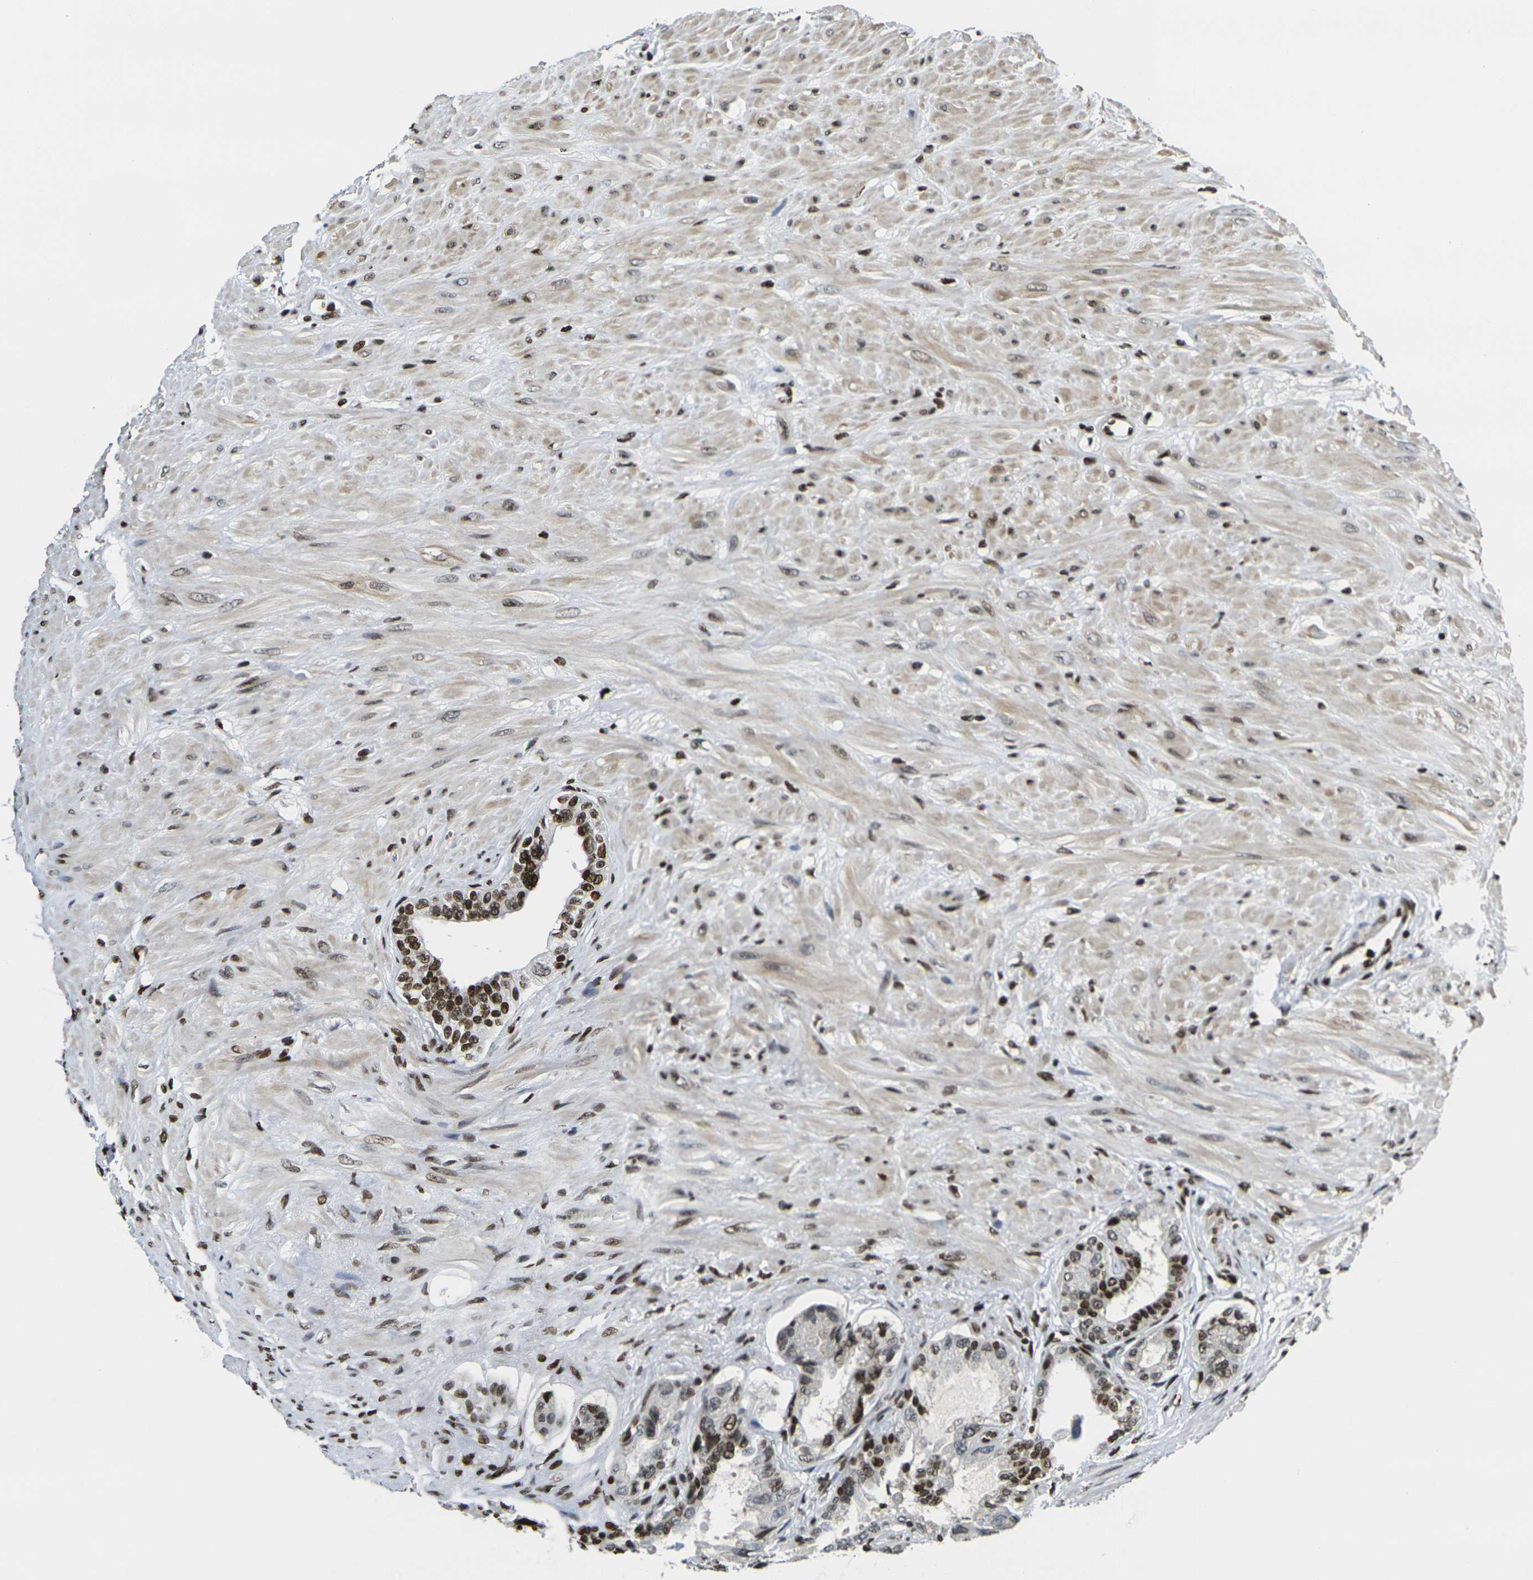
{"staining": {"intensity": "moderate", "quantity": "25%-75%", "location": "nuclear"}, "tissue": "seminal vesicle", "cell_type": "Glandular cells", "image_type": "normal", "snomed": [{"axis": "morphology", "description": "Normal tissue, NOS"}, {"axis": "topography", "description": "Seminal veicle"}], "caption": "Seminal vesicle stained with IHC shows moderate nuclear staining in about 25%-75% of glandular cells.", "gene": "H1", "patient": {"sex": "male", "age": 61}}